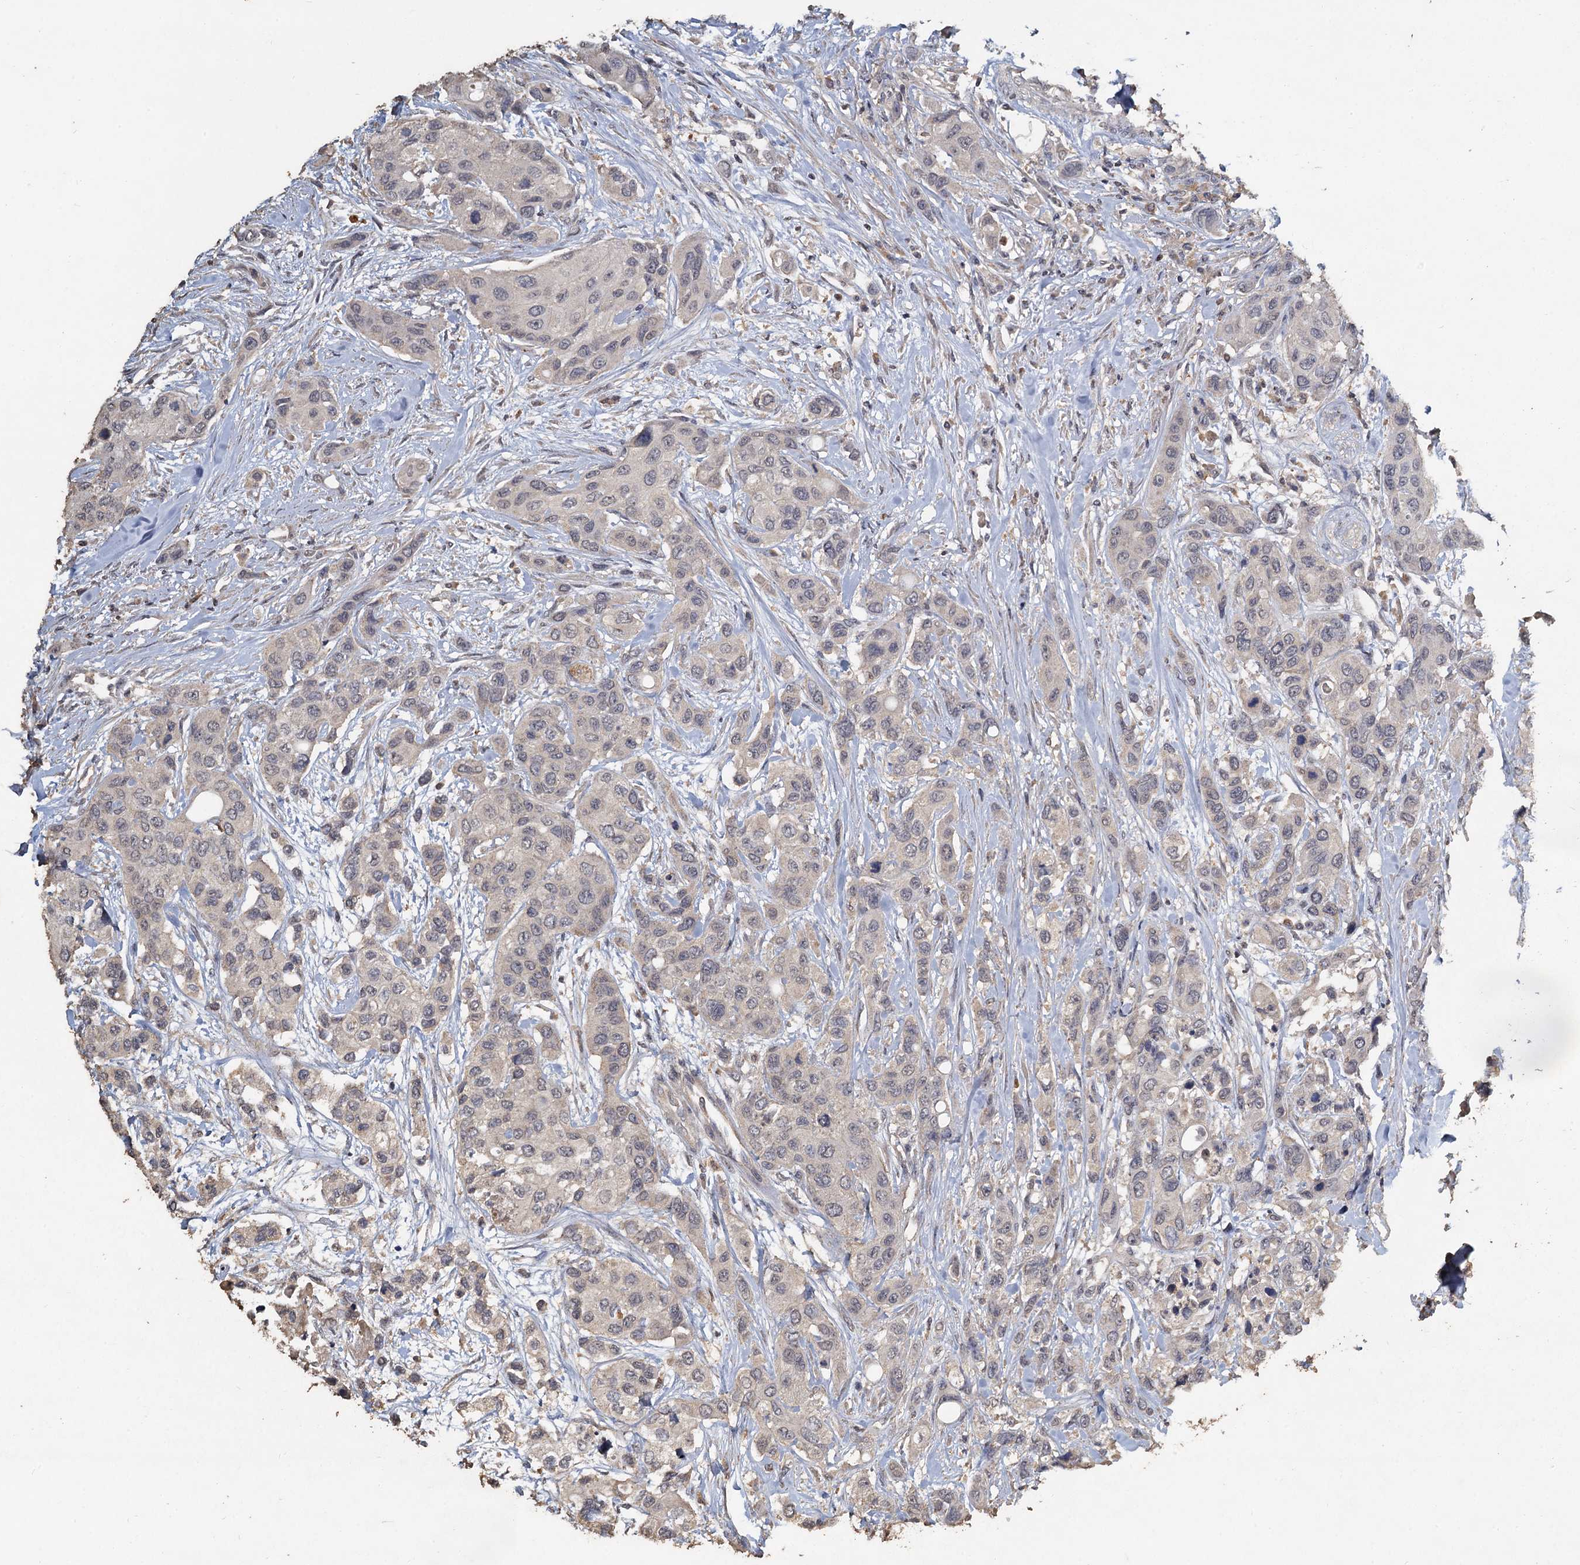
{"staining": {"intensity": "negative", "quantity": "none", "location": "none"}, "tissue": "urothelial cancer", "cell_type": "Tumor cells", "image_type": "cancer", "snomed": [{"axis": "morphology", "description": "Normal tissue, NOS"}, {"axis": "morphology", "description": "Urothelial carcinoma, High grade"}, {"axis": "topography", "description": "Vascular tissue"}, {"axis": "topography", "description": "Urinary bladder"}], "caption": "An IHC histopathology image of urothelial carcinoma (high-grade) is shown. There is no staining in tumor cells of urothelial carcinoma (high-grade).", "gene": "CCDC61", "patient": {"sex": "female", "age": 56}}